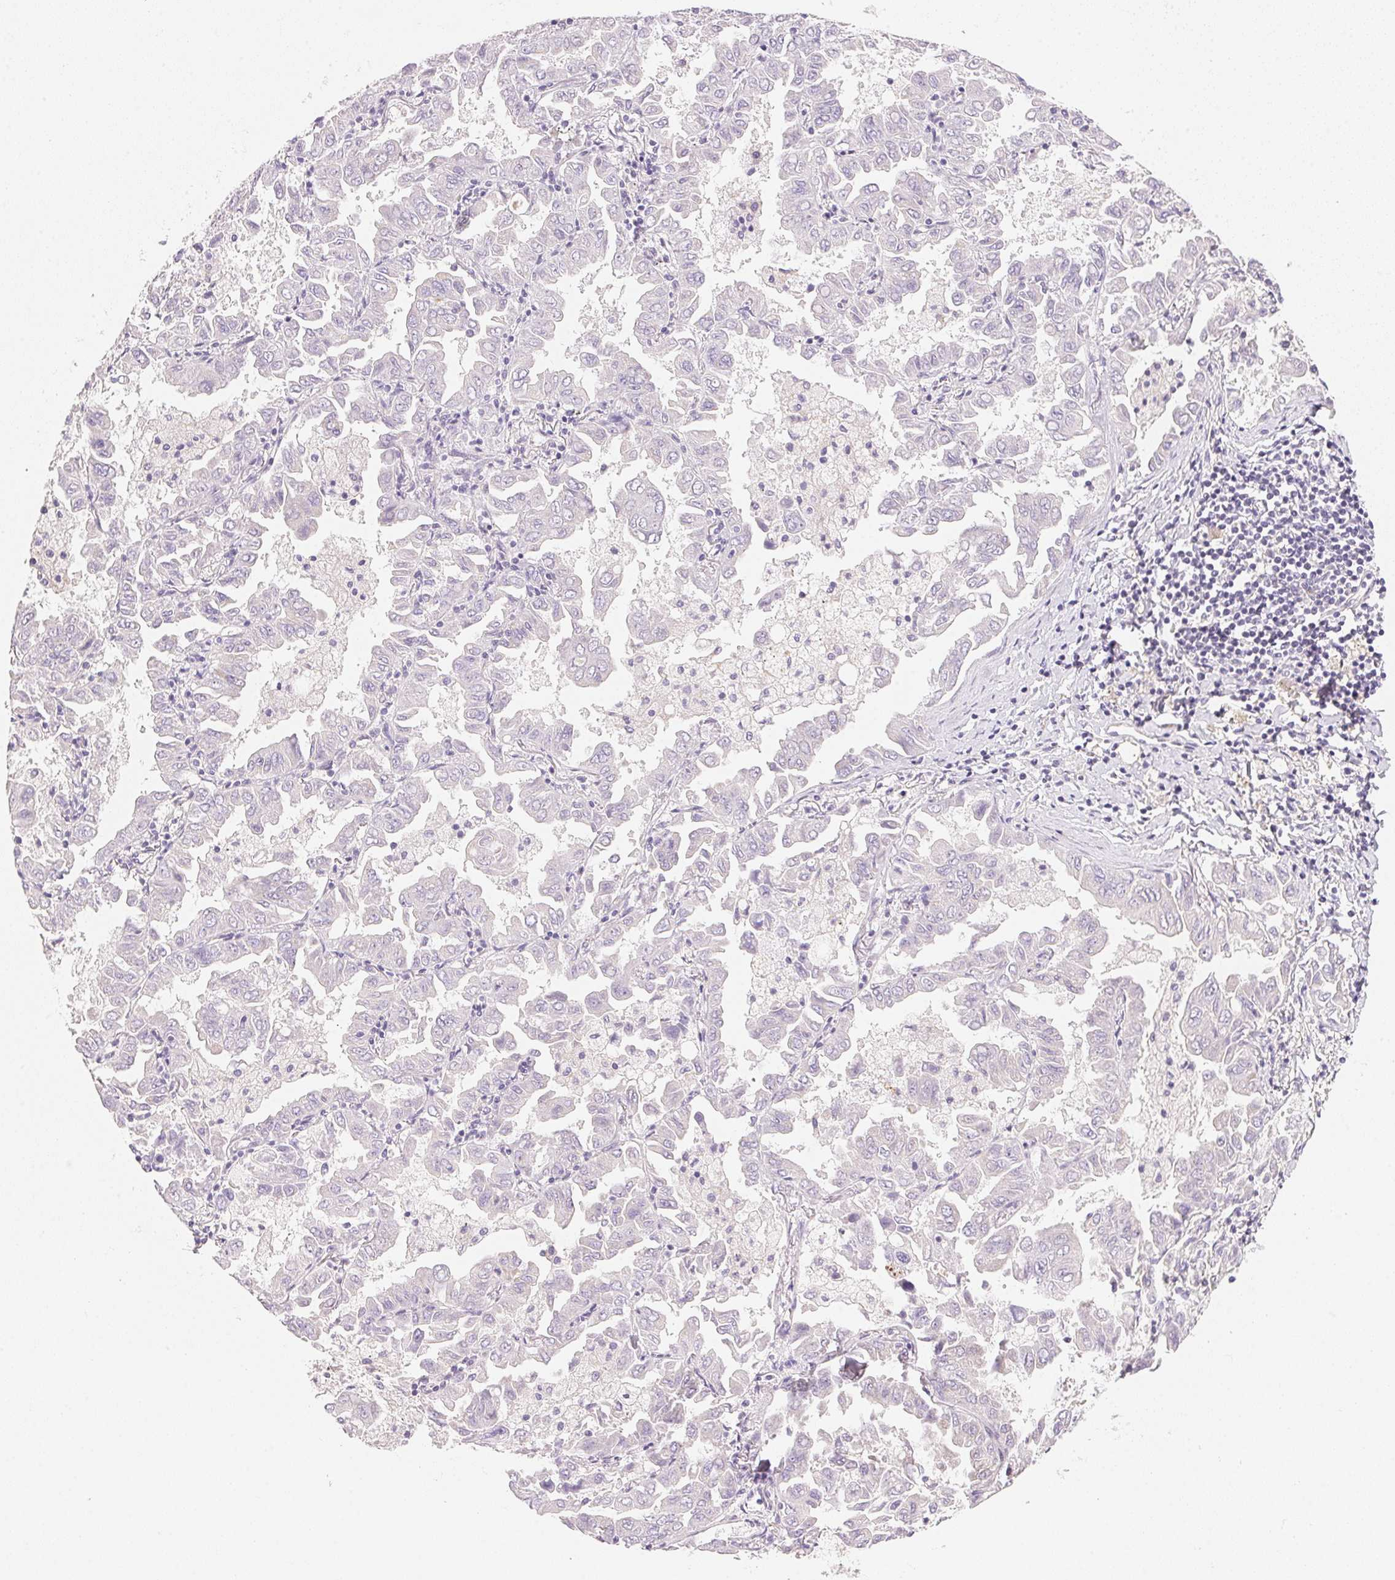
{"staining": {"intensity": "negative", "quantity": "none", "location": "none"}, "tissue": "lung cancer", "cell_type": "Tumor cells", "image_type": "cancer", "snomed": [{"axis": "morphology", "description": "Adenocarcinoma, NOS"}, {"axis": "topography", "description": "Lung"}], "caption": "Adenocarcinoma (lung) was stained to show a protein in brown. There is no significant staining in tumor cells.", "gene": "SMTN", "patient": {"sex": "male", "age": 64}}